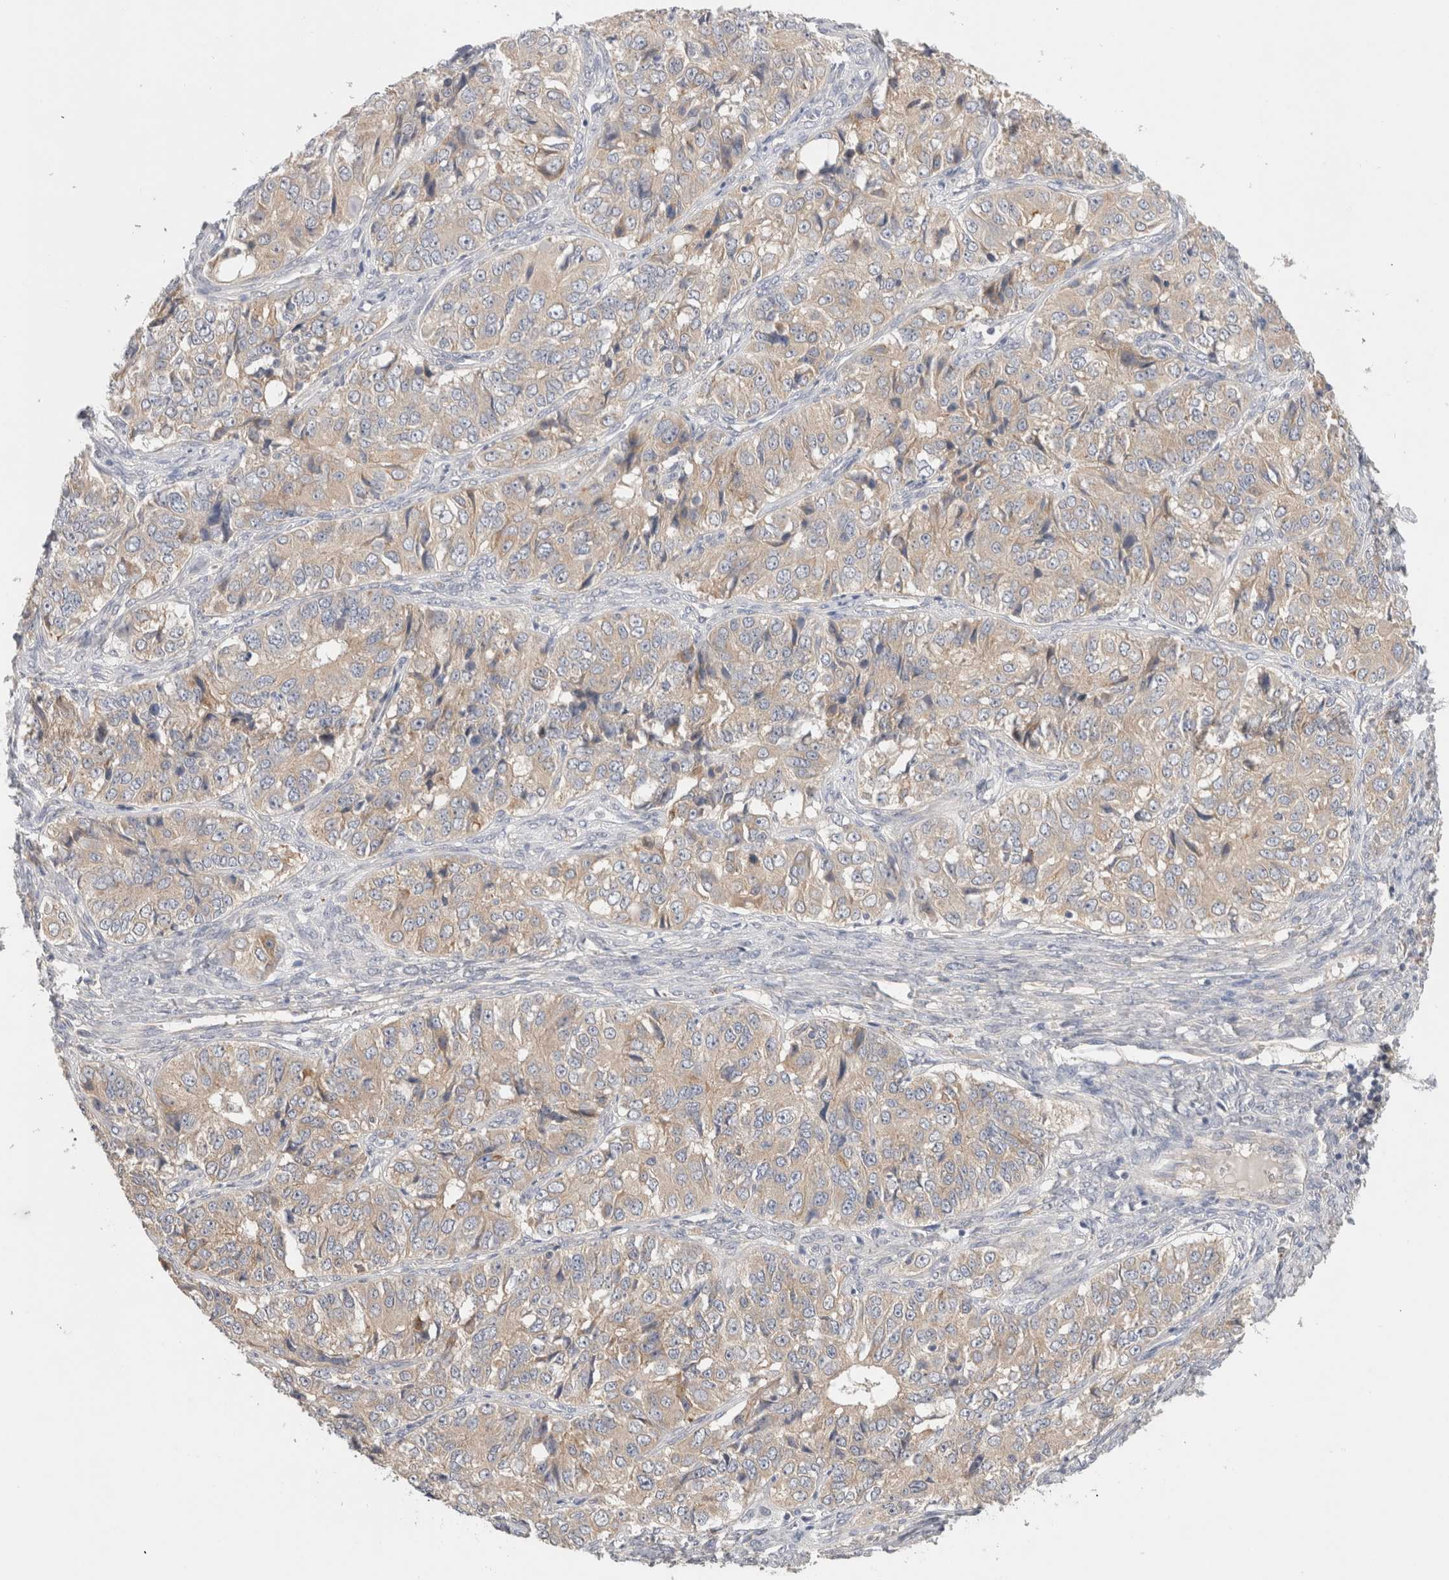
{"staining": {"intensity": "weak", "quantity": "<25%", "location": "cytoplasmic/membranous"}, "tissue": "ovarian cancer", "cell_type": "Tumor cells", "image_type": "cancer", "snomed": [{"axis": "morphology", "description": "Carcinoma, endometroid"}, {"axis": "topography", "description": "Ovary"}], "caption": "Tumor cells show no significant expression in ovarian cancer.", "gene": "SGK3", "patient": {"sex": "female", "age": 51}}